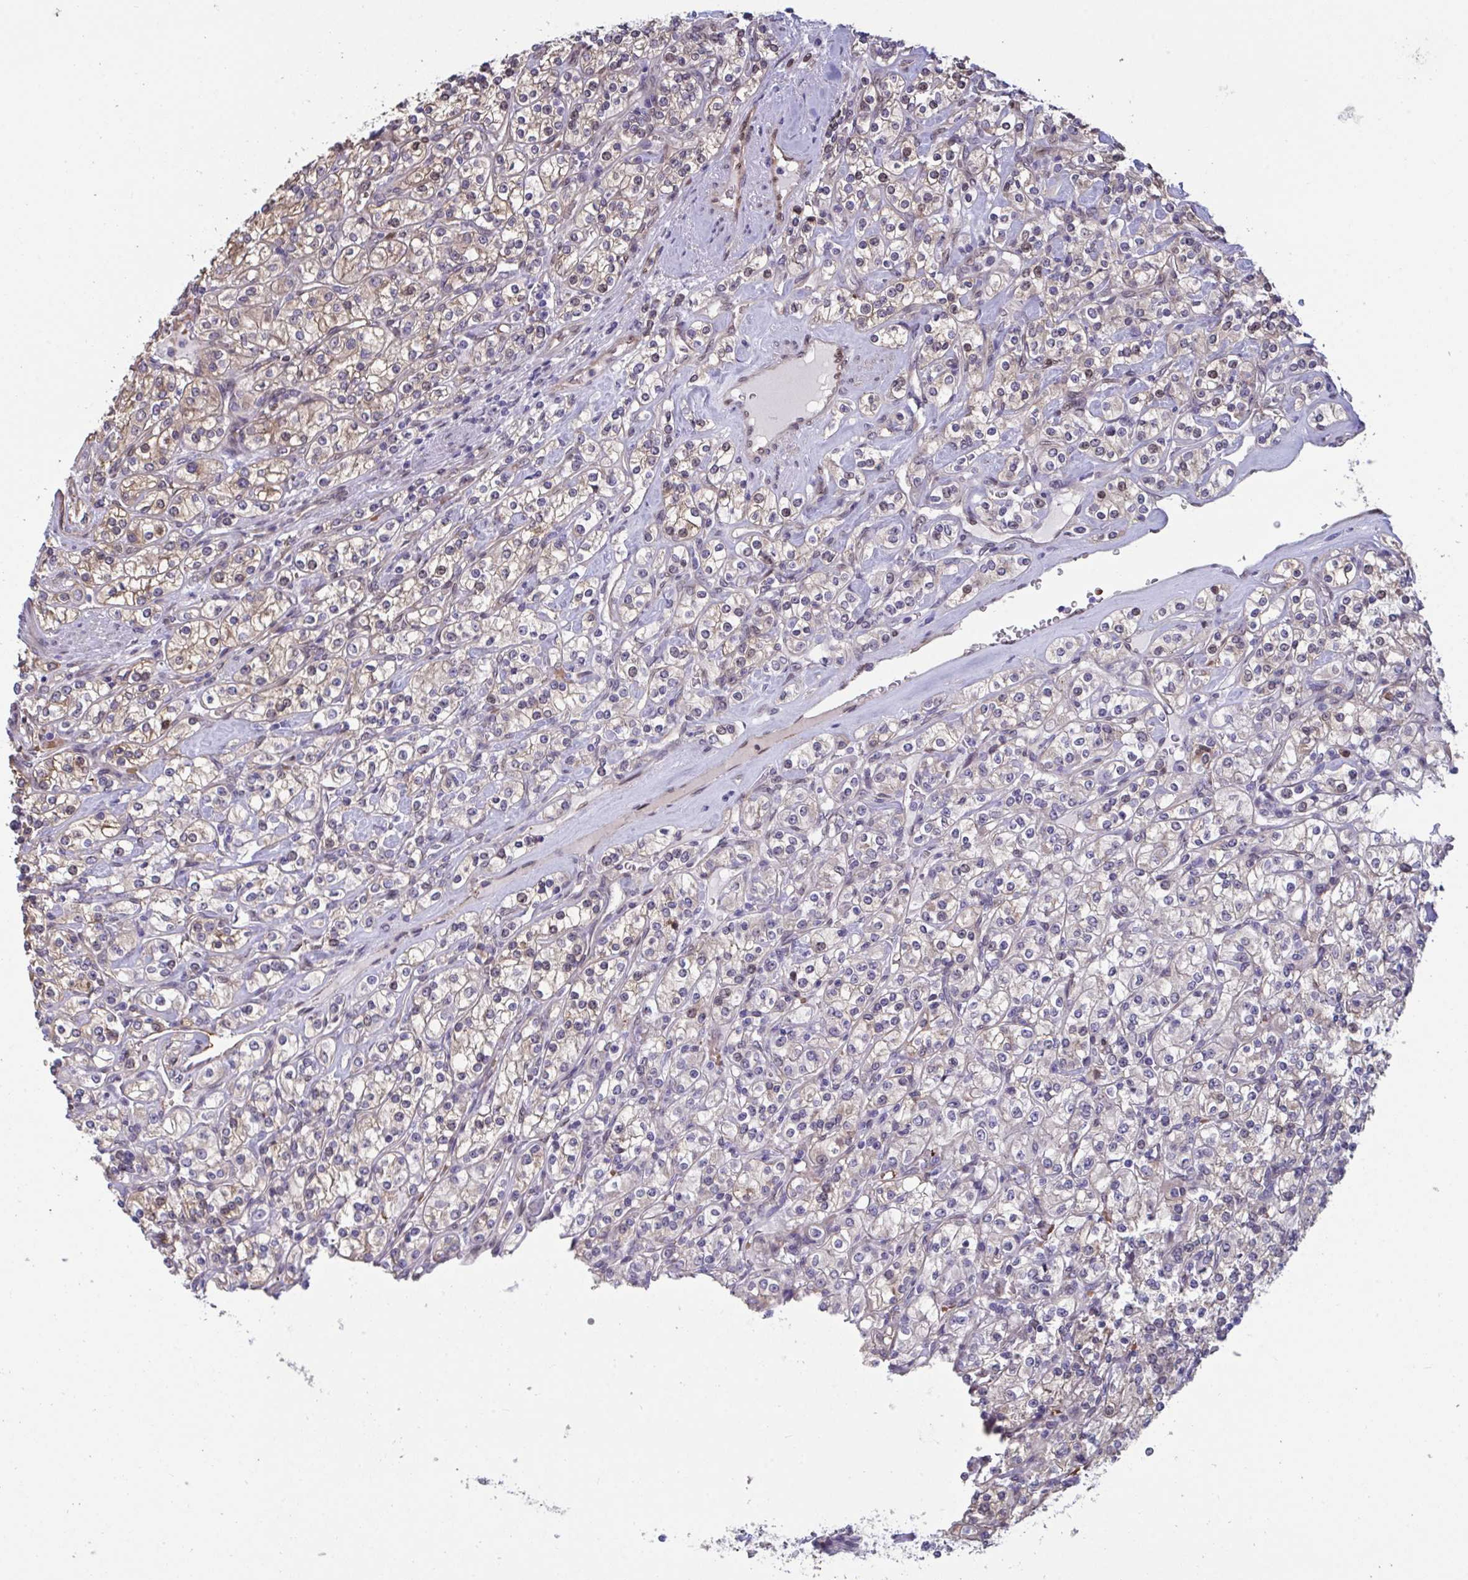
{"staining": {"intensity": "weak", "quantity": "25%-75%", "location": "cytoplasmic/membranous"}, "tissue": "renal cancer", "cell_type": "Tumor cells", "image_type": "cancer", "snomed": [{"axis": "morphology", "description": "Adenocarcinoma, NOS"}, {"axis": "topography", "description": "Kidney"}], "caption": "Brown immunohistochemical staining in renal cancer (adenocarcinoma) exhibits weak cytoplasmic/membranous expression in approximately 25%-75% of tumor cells.", "gene": "PELI2", "patient": {"sex": "male", "age": 77}}